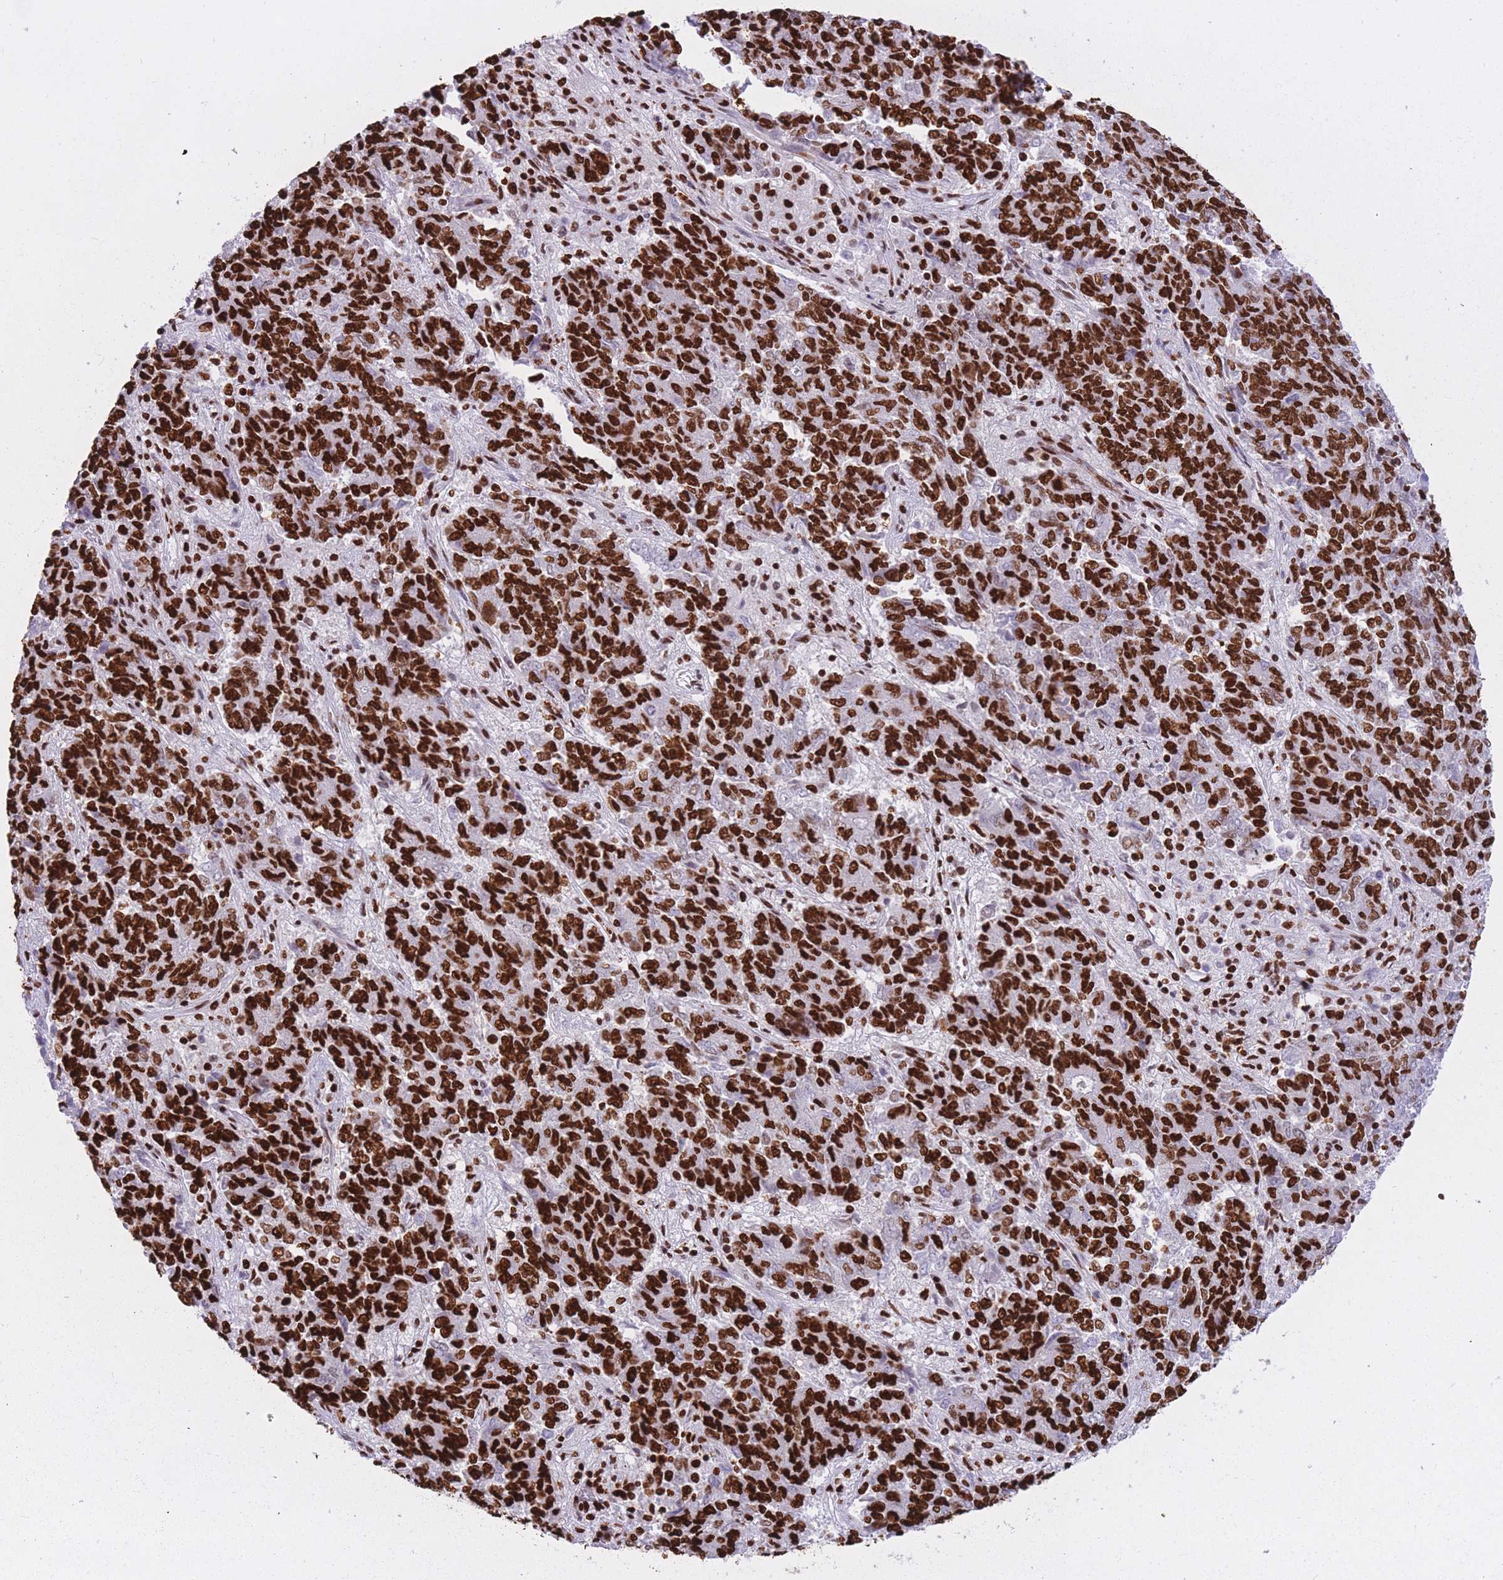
{"staining": {"intensity": "strong", "quantity": ">75%", "location": "nuclear"}, "tissue": "endometrial cancer", "cell_type": "Tumor cells", "image_type": "cancer", "snomed": [{"axis": "morphology", "description": "Adenocarcinoma, NOS"}, {"axis": "topography", "description": "Endometrium"}], "caption": "Immunohistochemistry (DAB) staining of human endometrial cancer demonstrates strong nuclear protein positivity in about >75% of tumor cells. The staining was performed using DAB, with brown indicating positive protein expression. Nuclei are stained blue with hematoxylin.", "gene": "HNRNPUL1", "patient": {"sex": "female", "age": 80}}